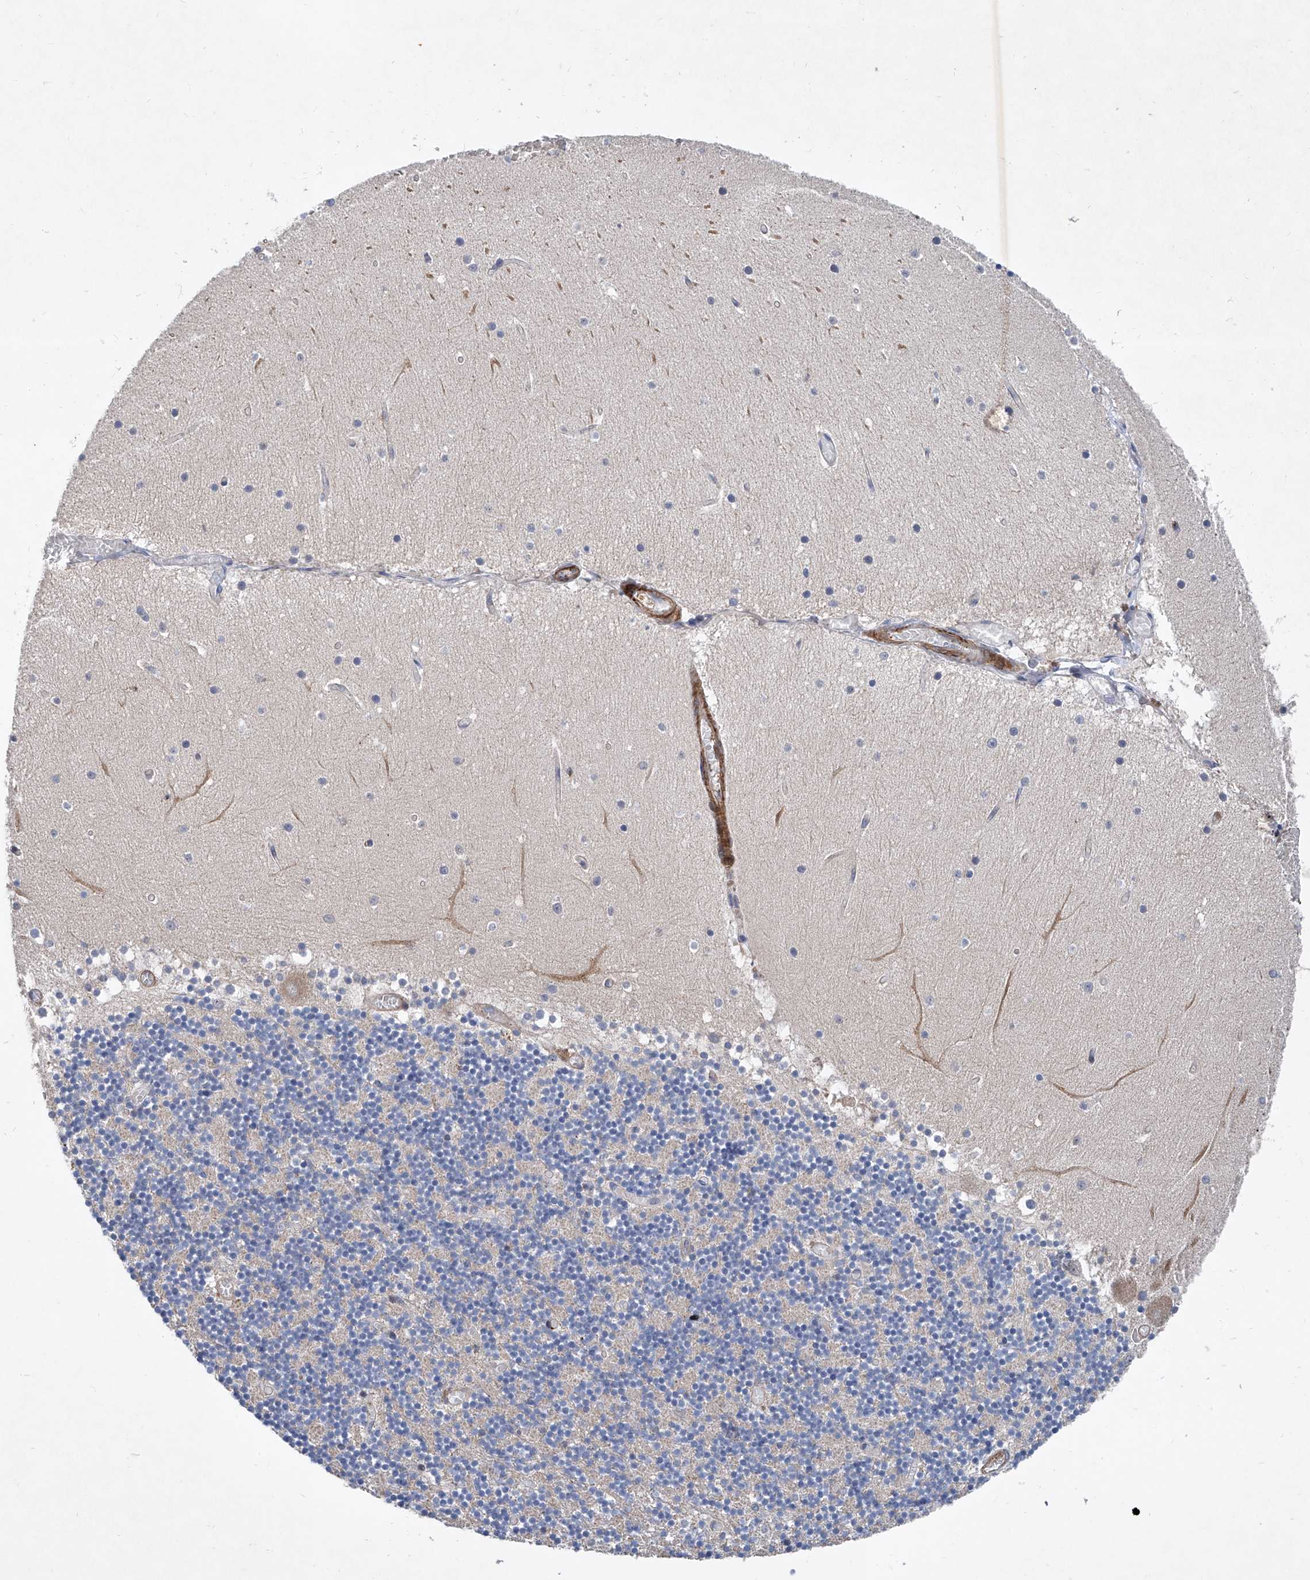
{"staining": {"intensity": "negative", "quantity": "none", "location": "none"}, "tissue": "cerebellum", "cell_type": "Cells in granular layer", "image_type": "normal", "snomed": [{"axis": "morphology", "description": "Normal tissue, NOS"}, {"axis": "topography", "description": "Cerebellum"}], "caption": "Normal cerebellum was stained to show a protein in brown. There is no significant staining in cells in granular layer. (Immunohistochemistry, brightfield microscopy, high magnification).", "gene": "NT5C3A", "patient": {"sex": "female", "age": 28}}